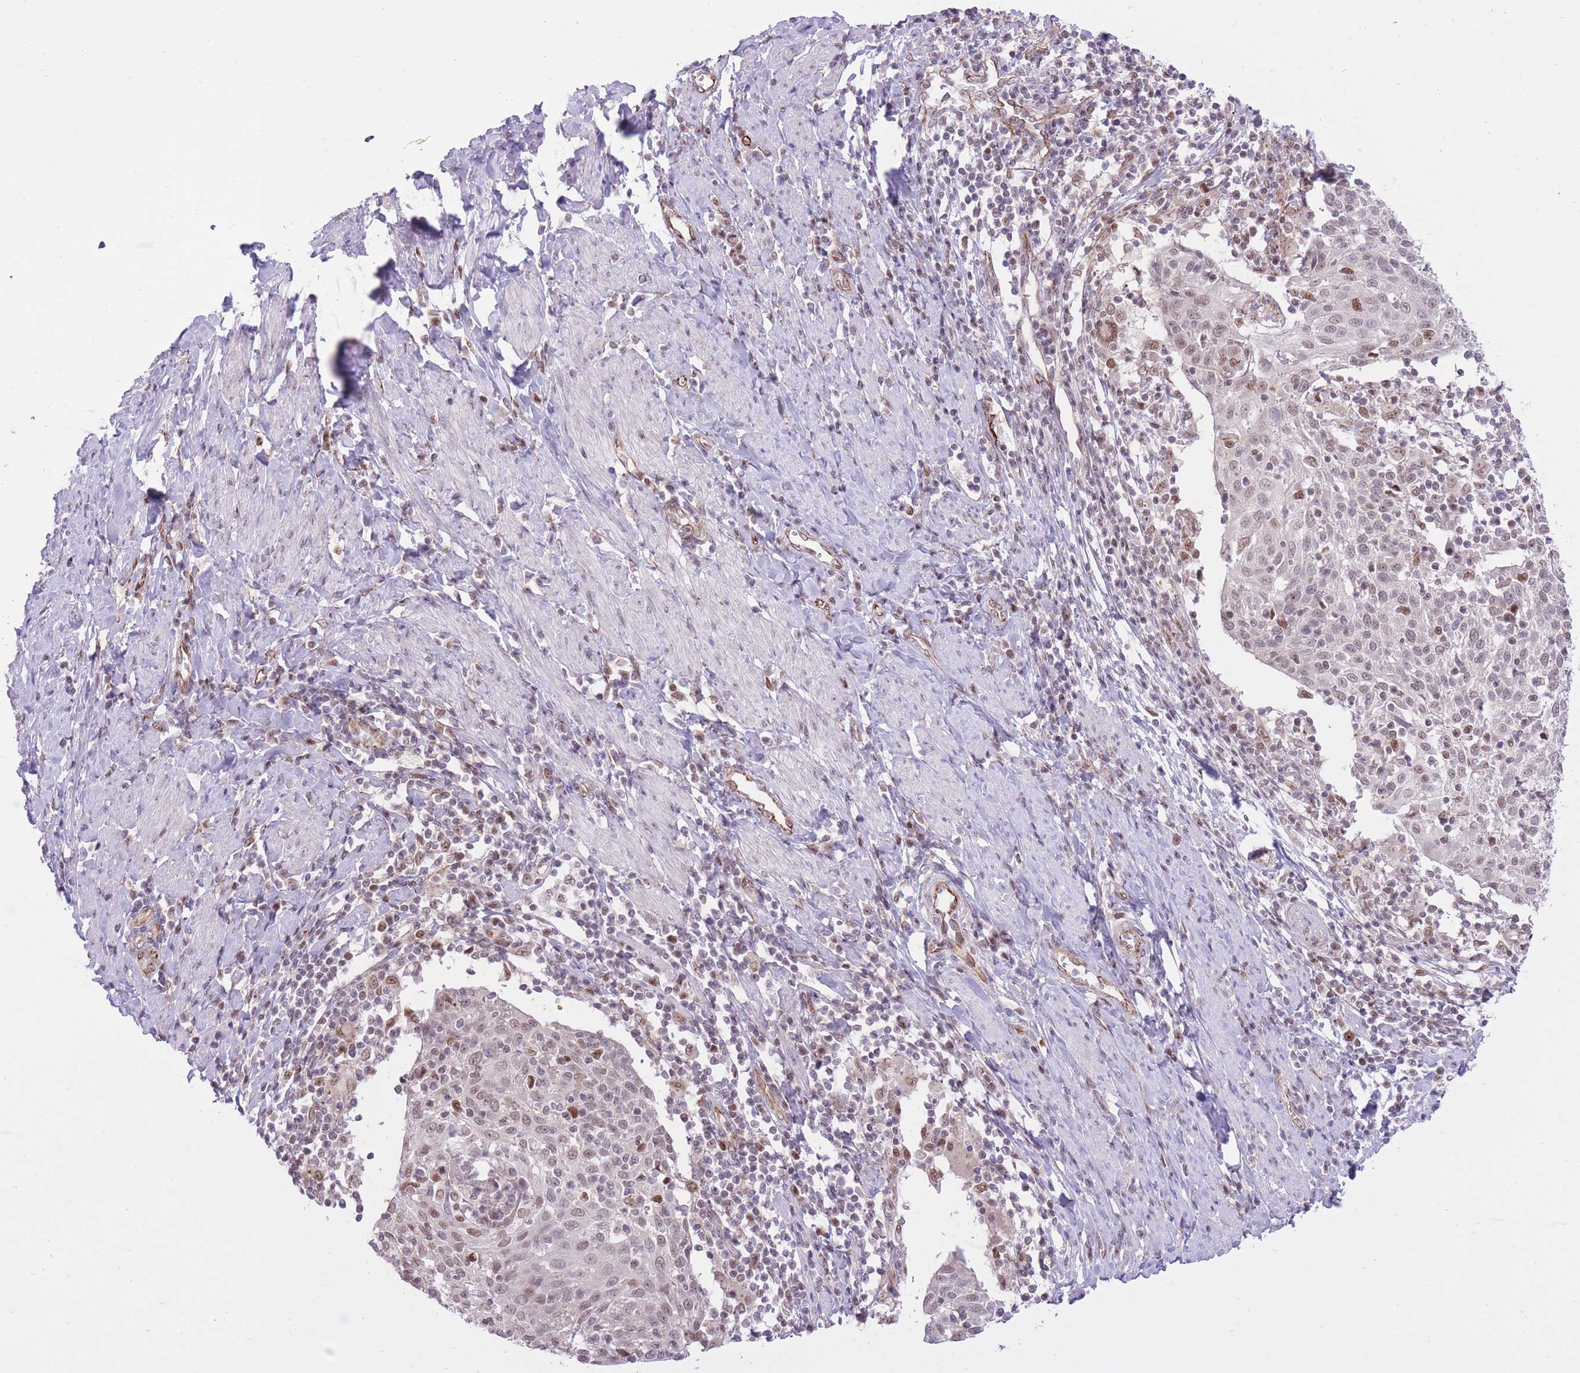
{"staining": {"intensity": "weak", "quantity": "25%-75%", "location": "nuclear"}, "tissue": "cervical cancer", "cell_type": "Tumor cells", "image_type": "cancer", "snomed": [{"axis": "morphology", "description": "Squamous cell carcinoma, NOS"}, {"axis": "topography", "description": "Cervix"}], "caption": "Cervical cancer (squamous cell carcinoma) stained with a brown dye reveals weak nuclear positive expression in about 25%-75% of tumor cells.", "gene": "ELL", "patient": {"sex": "female", "age": 52}}